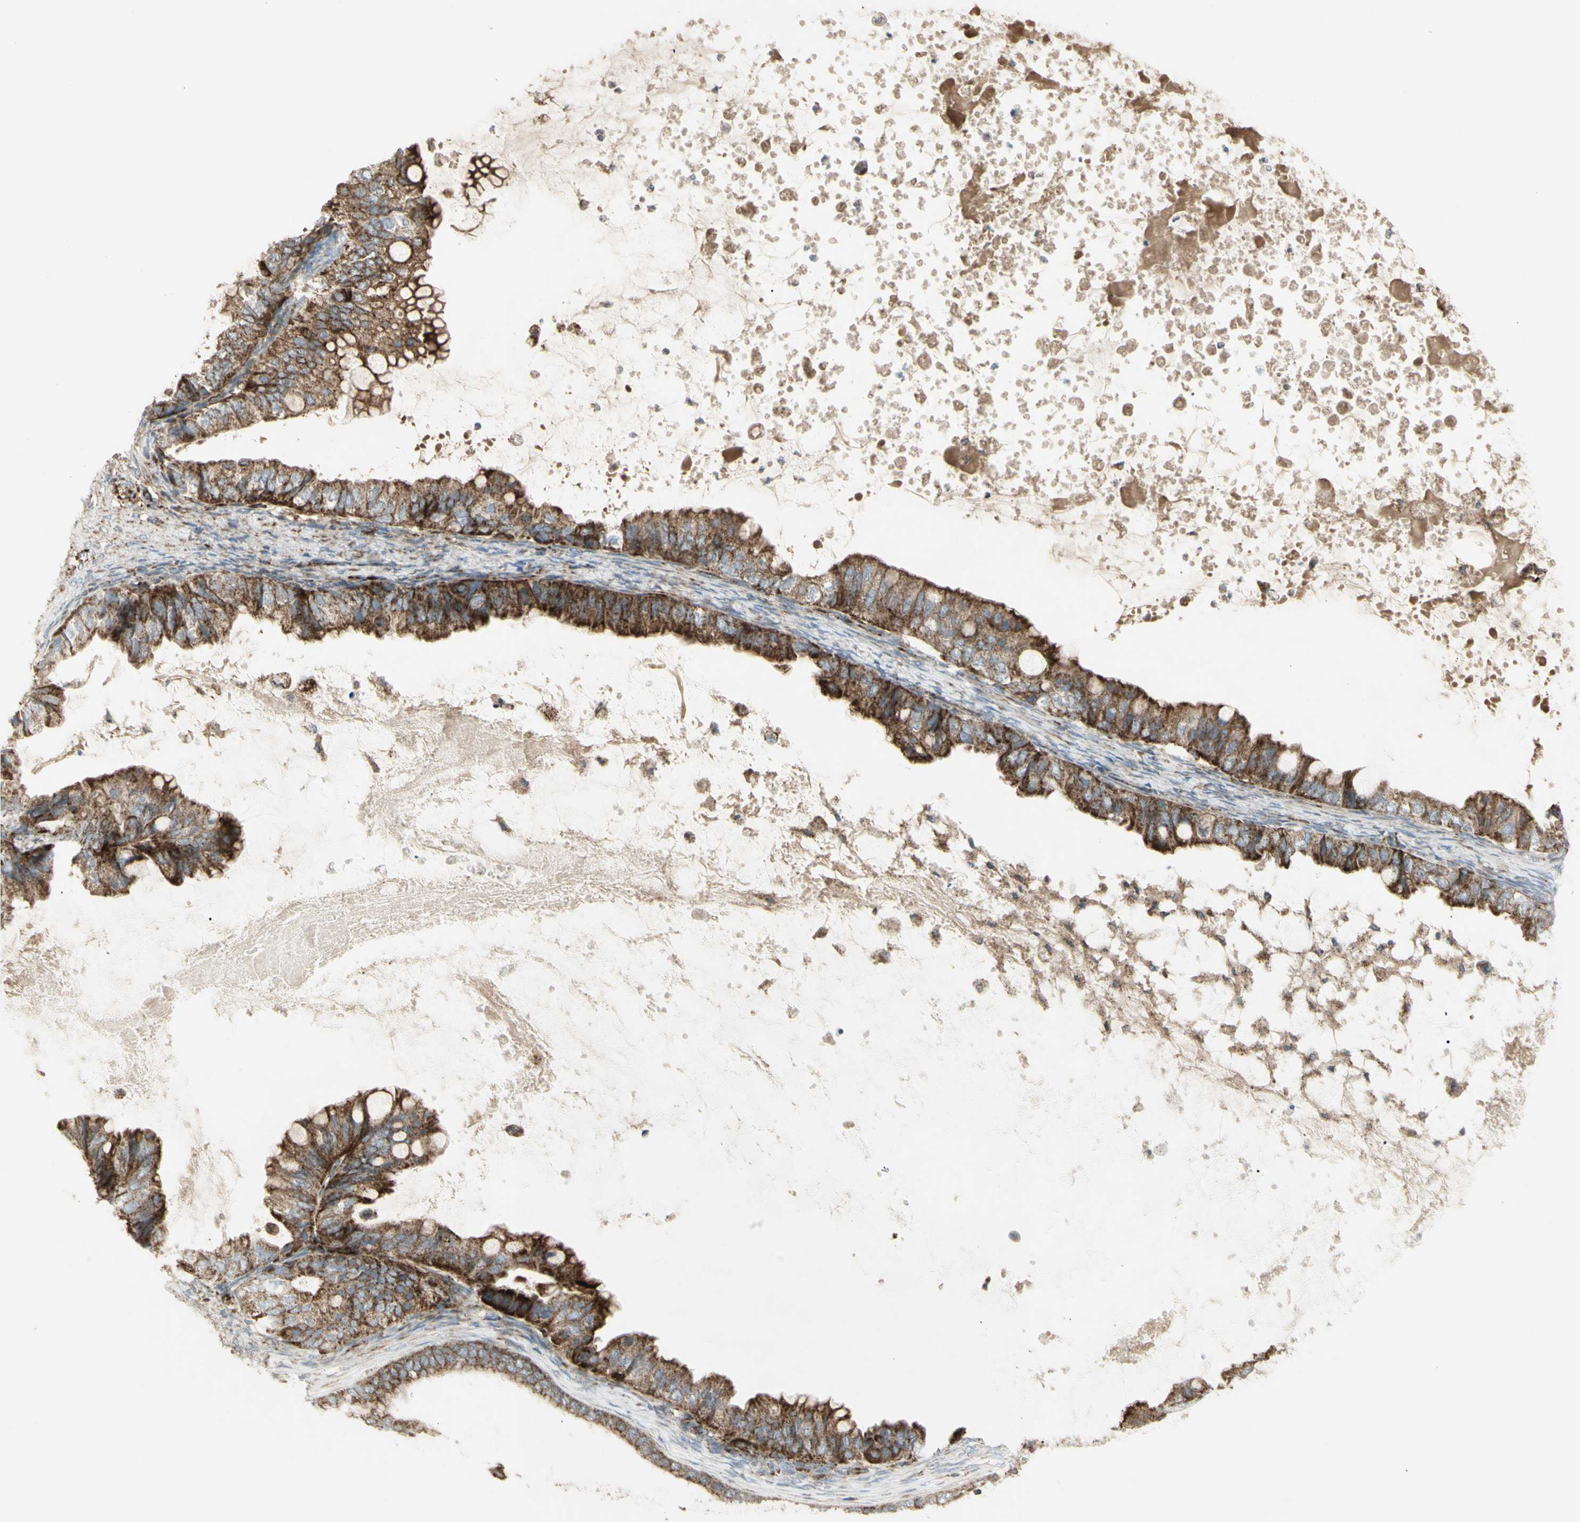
{"staining": {"intensity": "strong", "quantity": ">75%", "location": "cytoplasmic/membranous"}, "tissue": "ovarian cancer", "cell_type": "Tumor cells", "image_type": "cancer", "snomed": [{"axis": "morphology", "description": "Cystadenocarcinoma, mucinous, NOS"}, {"axis": "topography", "description": "Ovary"}], "caption": "A high amount of strong cytoplasmic/membranous staining is appreciated in approximately >75% of tumor cells in ovarian mucinous cystadenocarcinoma tissue. The staining was performed using DAB (3,3'-diaminobenzidine), with brown indicating positive protein expression. Nuclei are stained blue with hematoxylin.", "gene": "CYB5R1", "patient": {"sex": "female", "age": 80}}